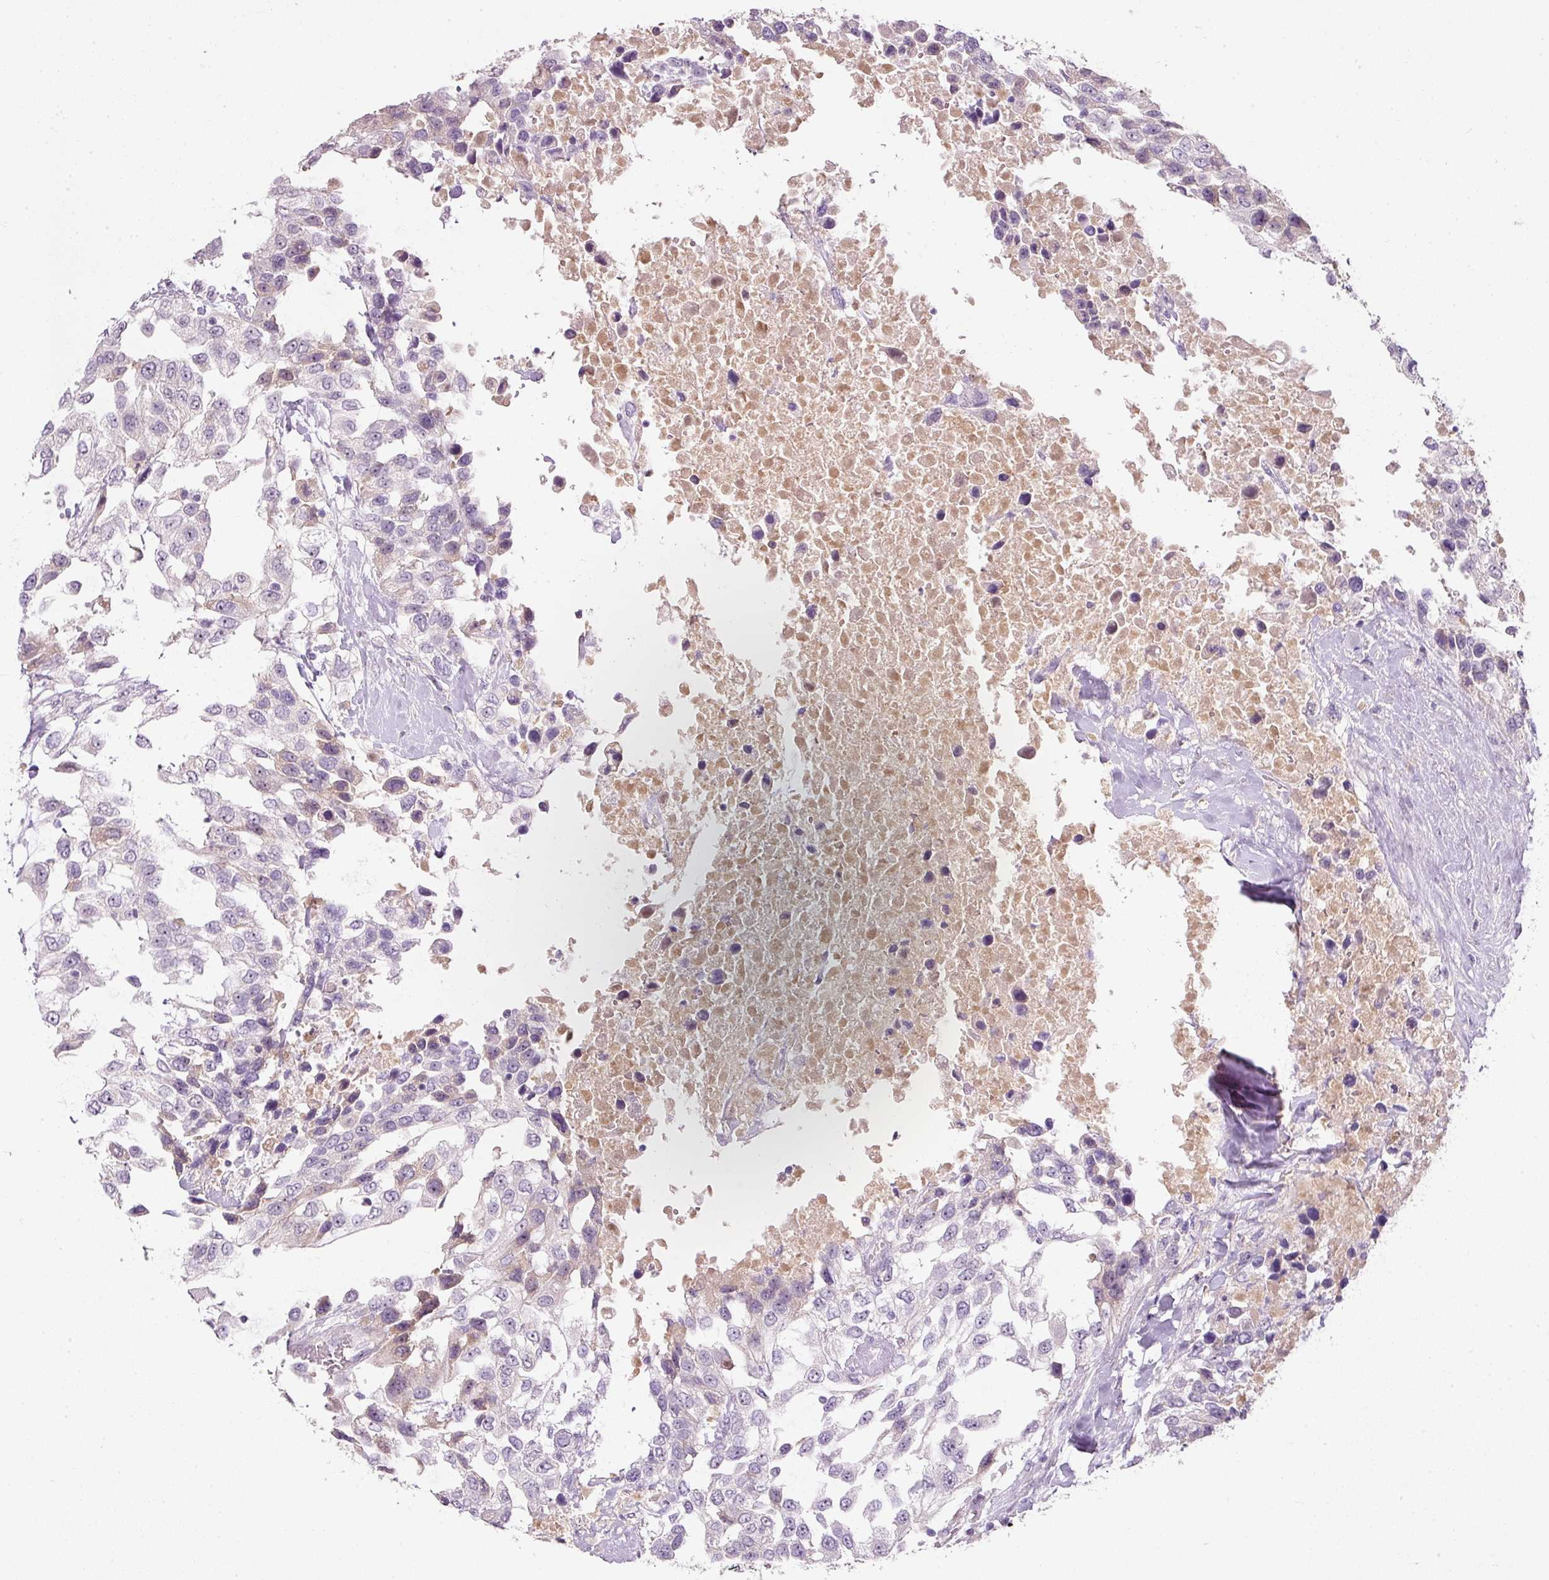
{"staining": {"intensity": "negative", "quantity": "none", "location": "none"}, "tissue": "urothelial cancer", "cell_type": "Tumor cells", "image_type": "cancer", "snomed": [{"axis": "morphology", "description": "Urothelial carcinoma, High grade"}, {"axis": "topography", "description": "Urinary bladder"}], "caption": "A histopathology image of human high-grade urothelial carcinoma is negative for staining in tumor cells. (Brightfield microscopy of DAB (3,3'-diaminobenzidine) IHC at high magnification).", "gene": "TMEM37", "patient": {"sex": "female", "age": 80}}